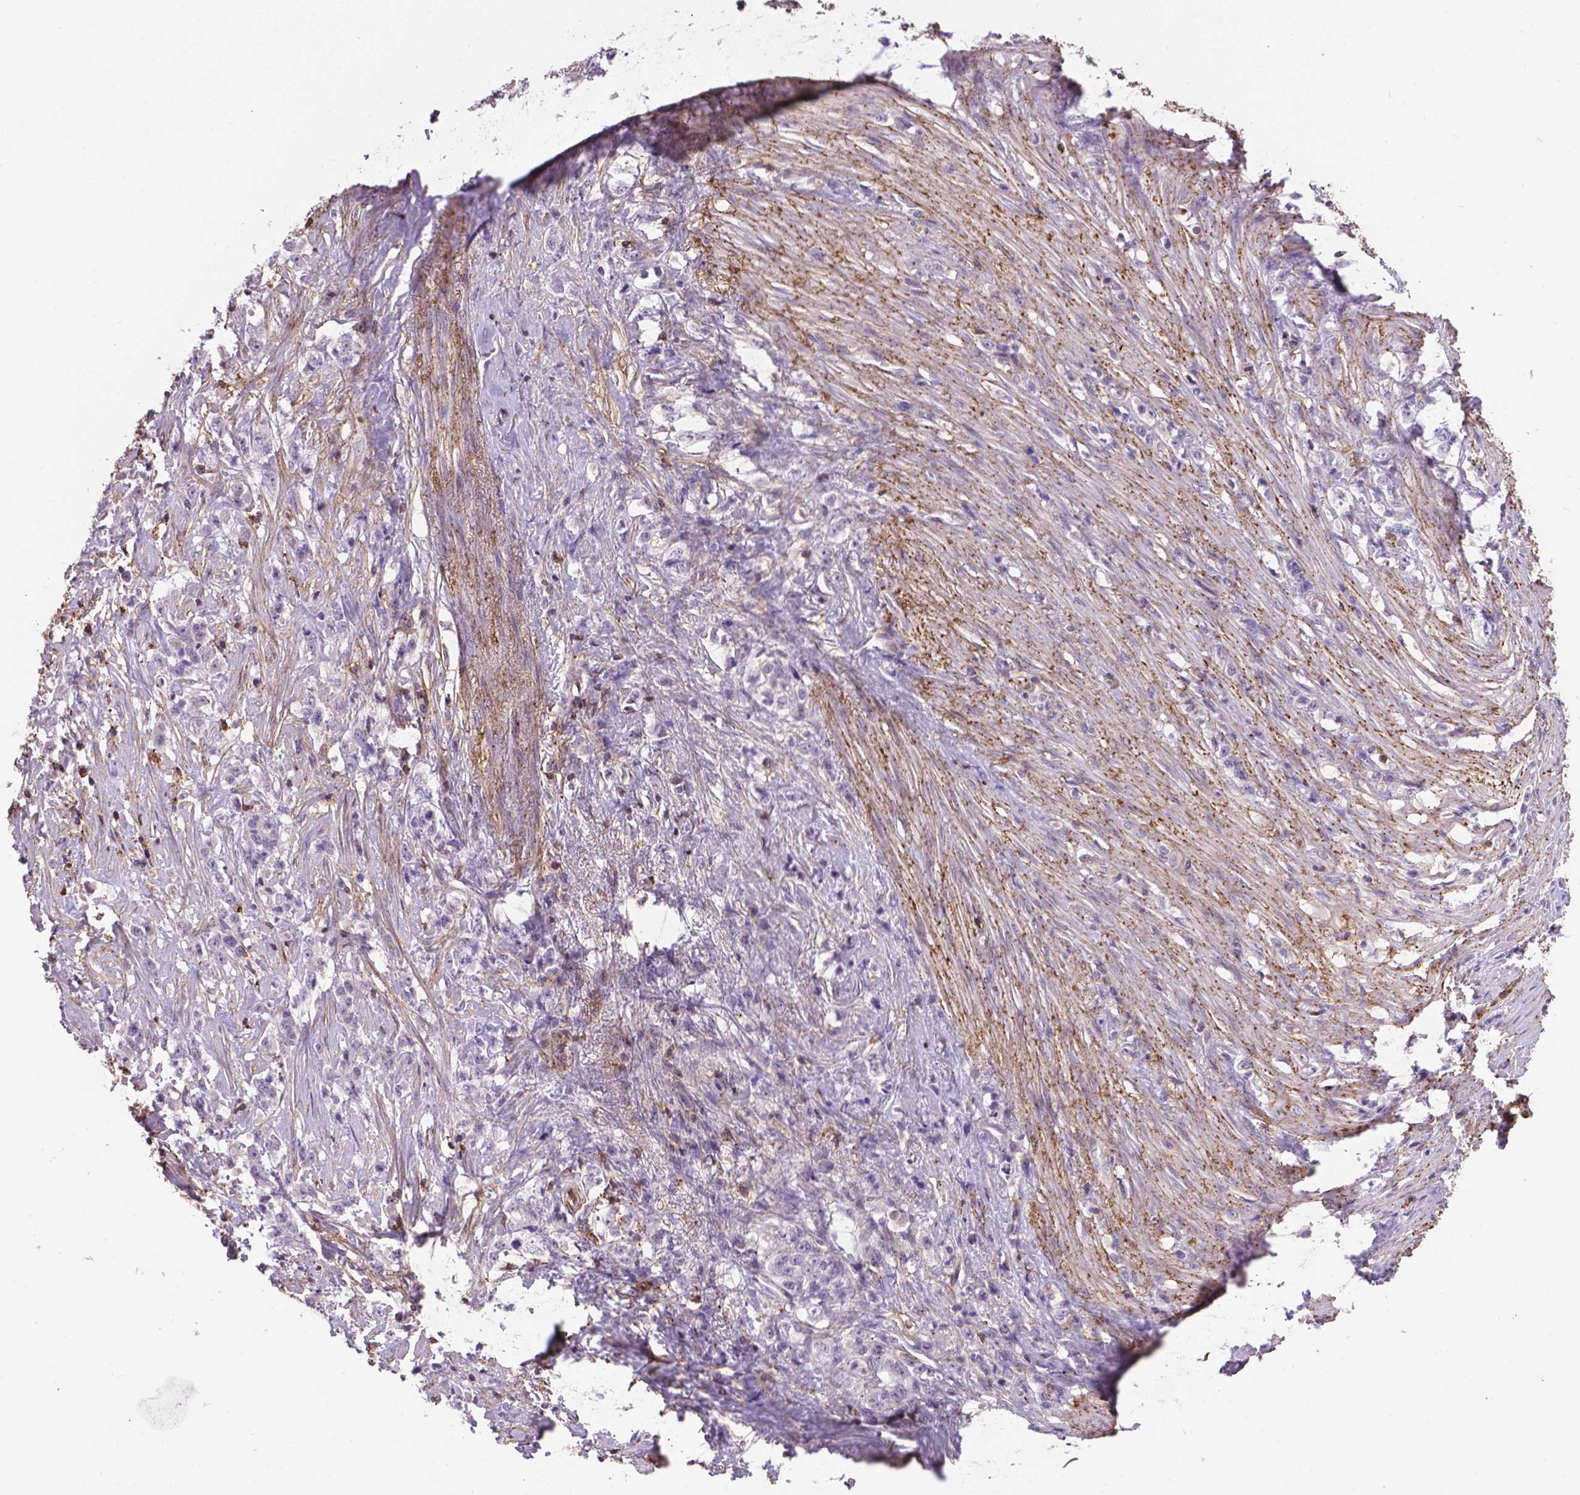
{"staining": {"intensity": "negative", "quantity": "none", "location": "none"}, "tissue": "stomach cancer", "cell_type": "Tumor cells", "image_type": "cancer", "snomed": [{"axis": "morphology", "description": "Adenocarcinoma, NOS"}, {"axis": "topography", "description": "Stomach, lower"}], "caption": "High power microscopy photomicrograph of an IHC micrograph of stomach adenocarcinoma, revealing no significant staining in tumor cells.", "gene": "ACAD10", "patient": {"sex": "male", "age": 88}}